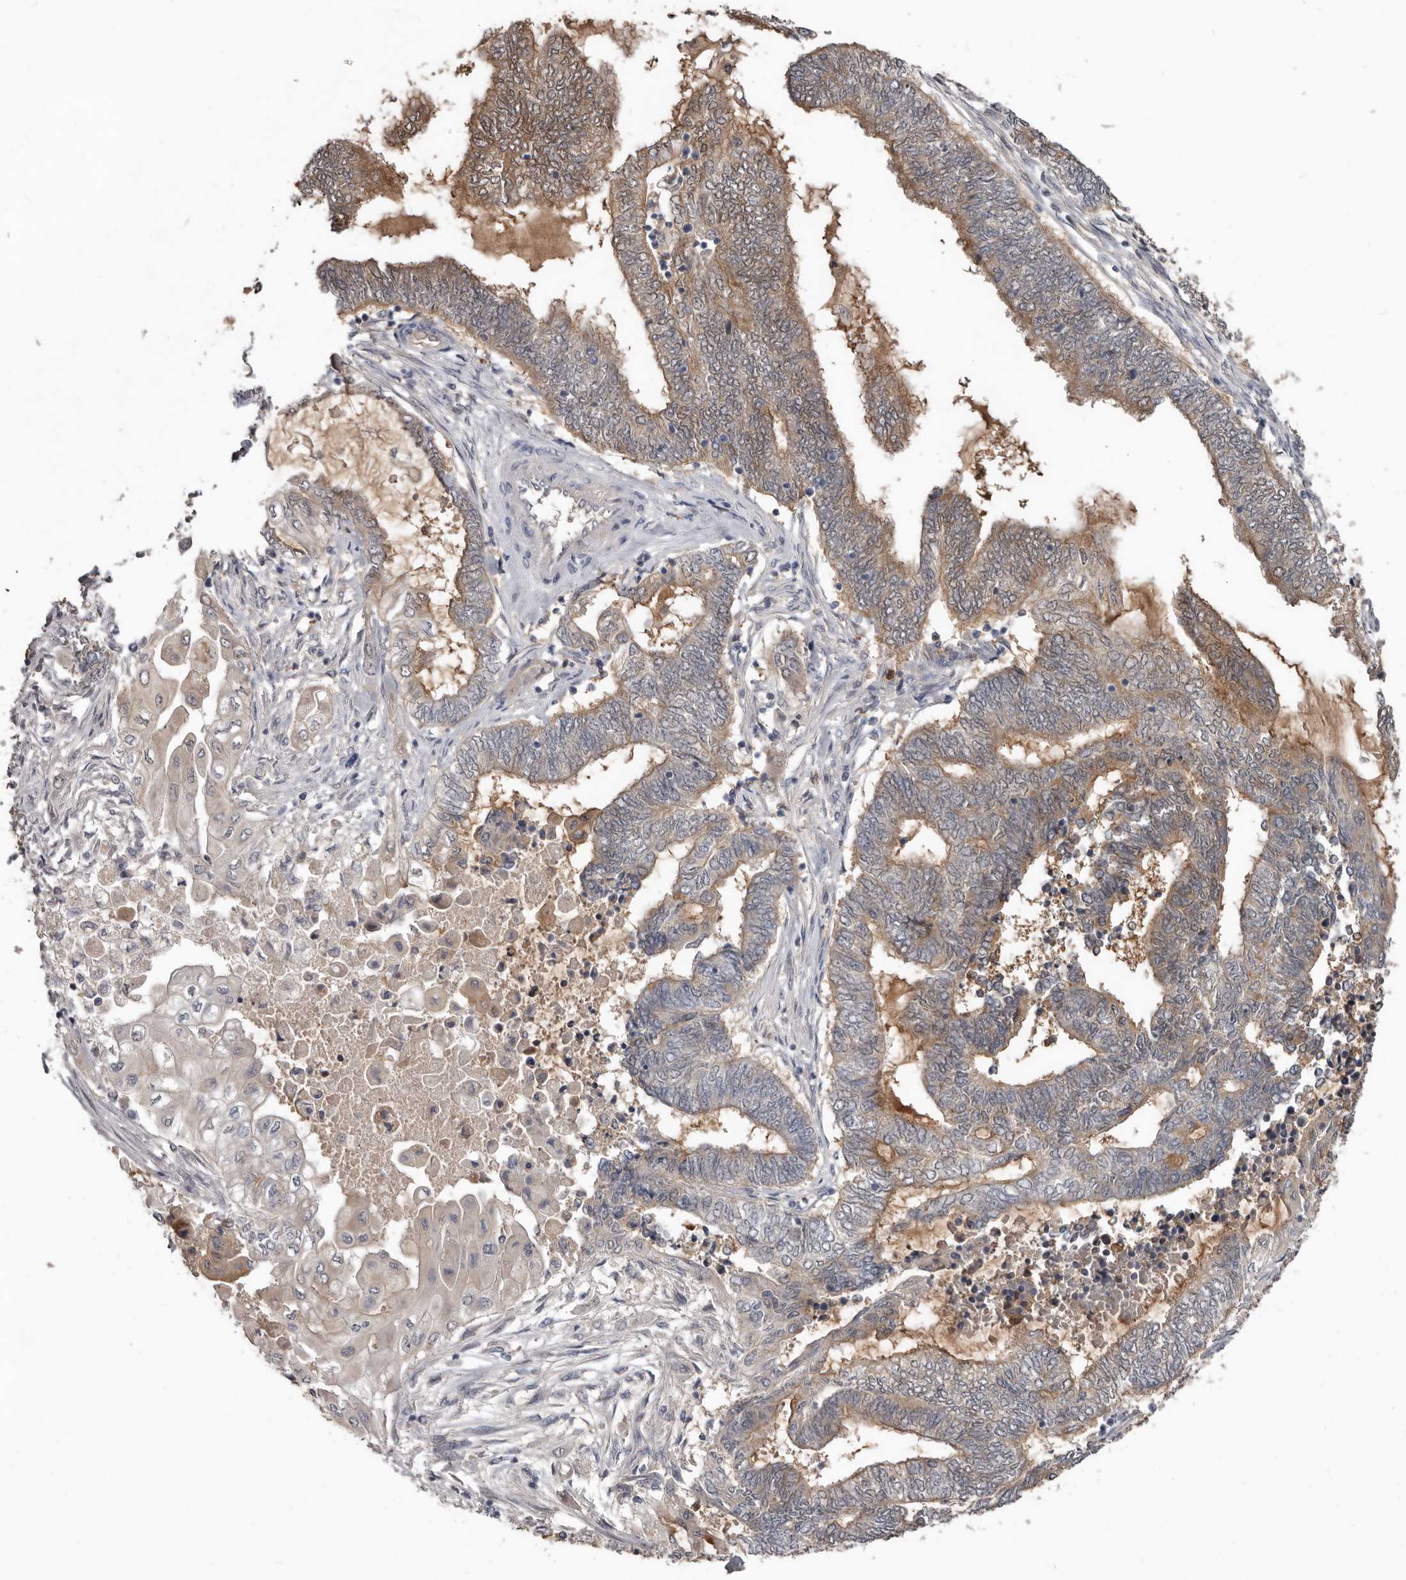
{"staining": {"intensity": "moderate", "quantity": ">75%", "location": "cytoplasmic/membranous"}, "tissue": "endometrial cancer", "cell_type": "Tumor cells", "image_type": "cancer", "snomed": [{"axis": "morphology", "description": "Adenocarcinoma, NOS"}, {"axis": "topography", "description": "Uterus"}, {"axis": "topography", "description": "Endometrium"}], "caption": "Protein staining shows moderate cytoplasmic/membranous staining in about >75% of tumor cells in endometrial cancer (adenocarcinoma).", "gene": "RBKS", "patient": {"sex": "female", "age": 70}}